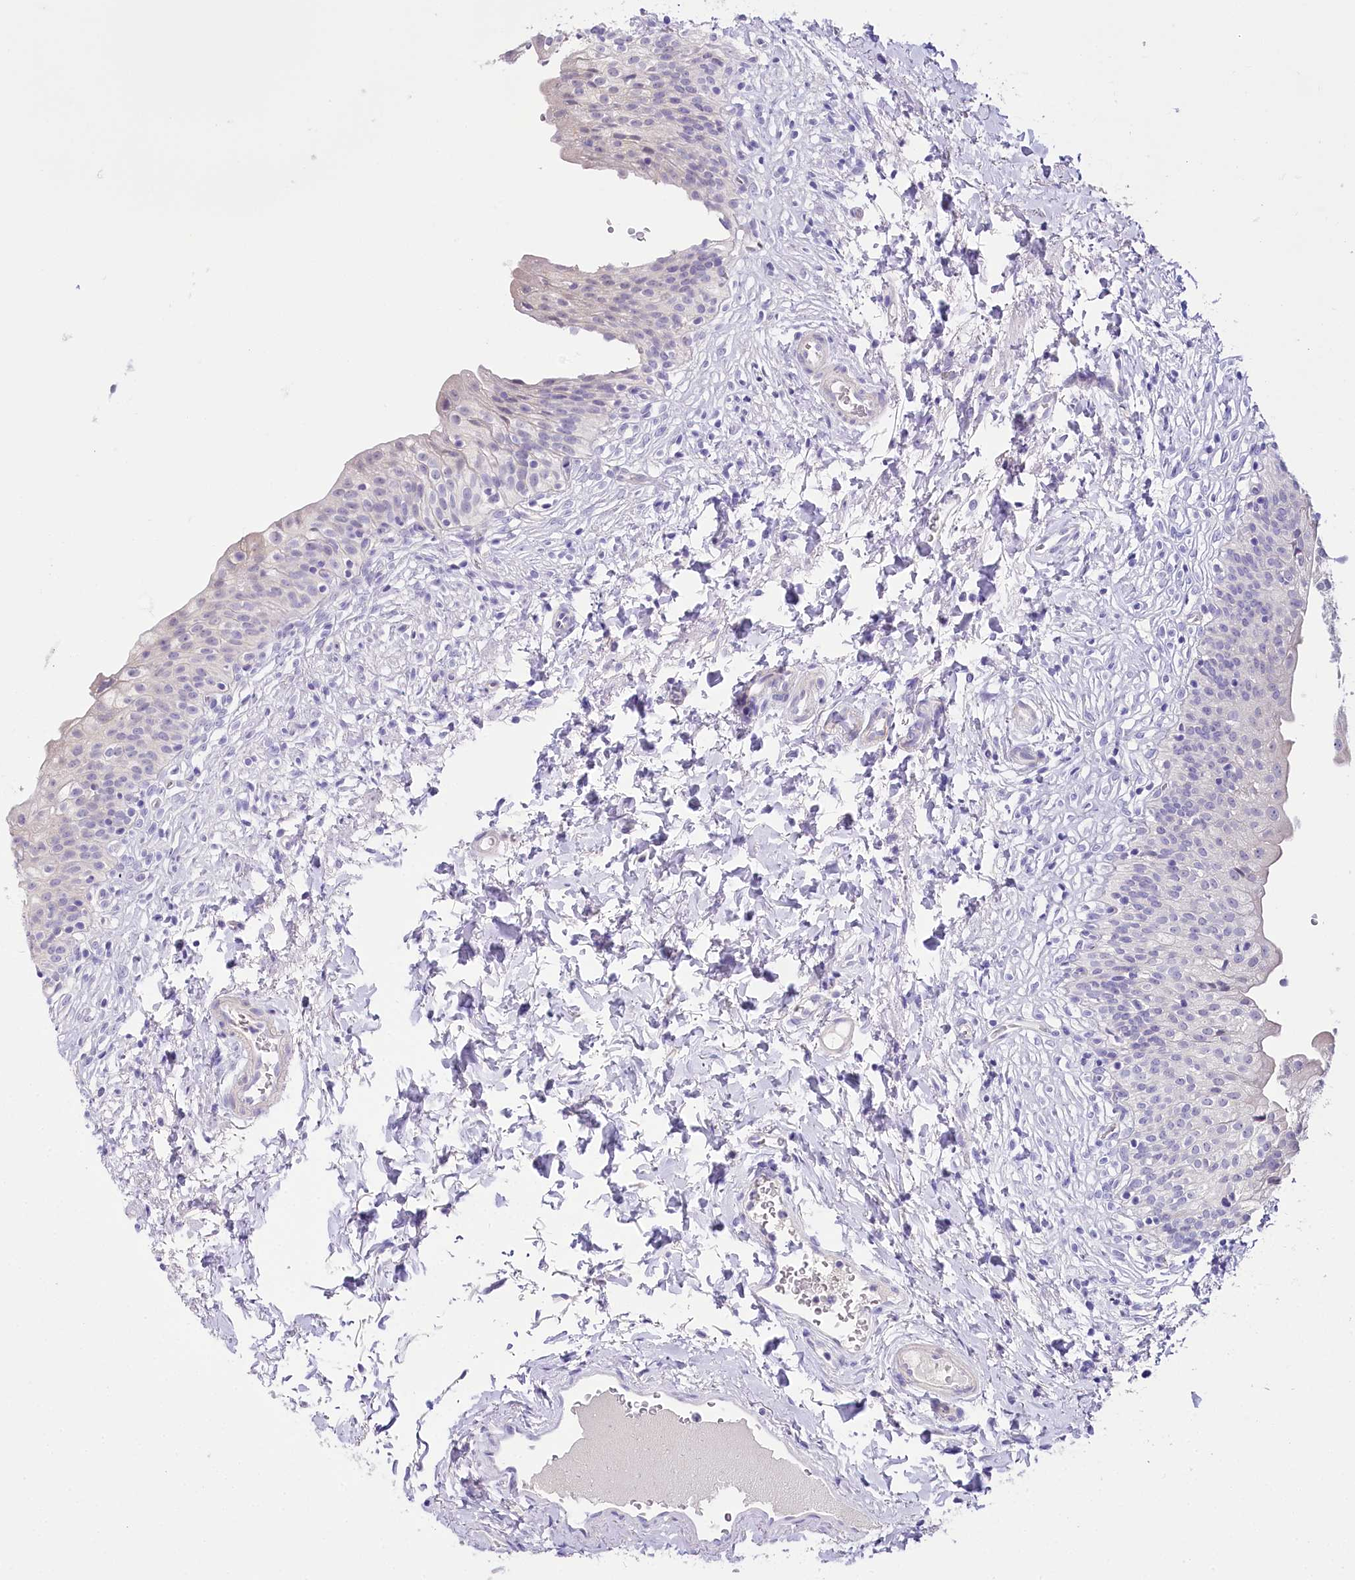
{"staining": {"intensity": "weak", "quantity": "<25%", "location": "cytoplasmic/membranous"}, "tissue": "urinary bladder", "cell_type": "Urothelial cells", "image_type": "normal", "snomed": [{"axis": "morphology", "description": "Normal tissue, NOS"}, {"axis": "topography", "description": "Urinary bladder"}], "caption": "Image shows no protein expression in urothelial cells of normal urinary bladder.", "gene": "MYOZ1", "patient": {"sex": "male", "age": 55}}